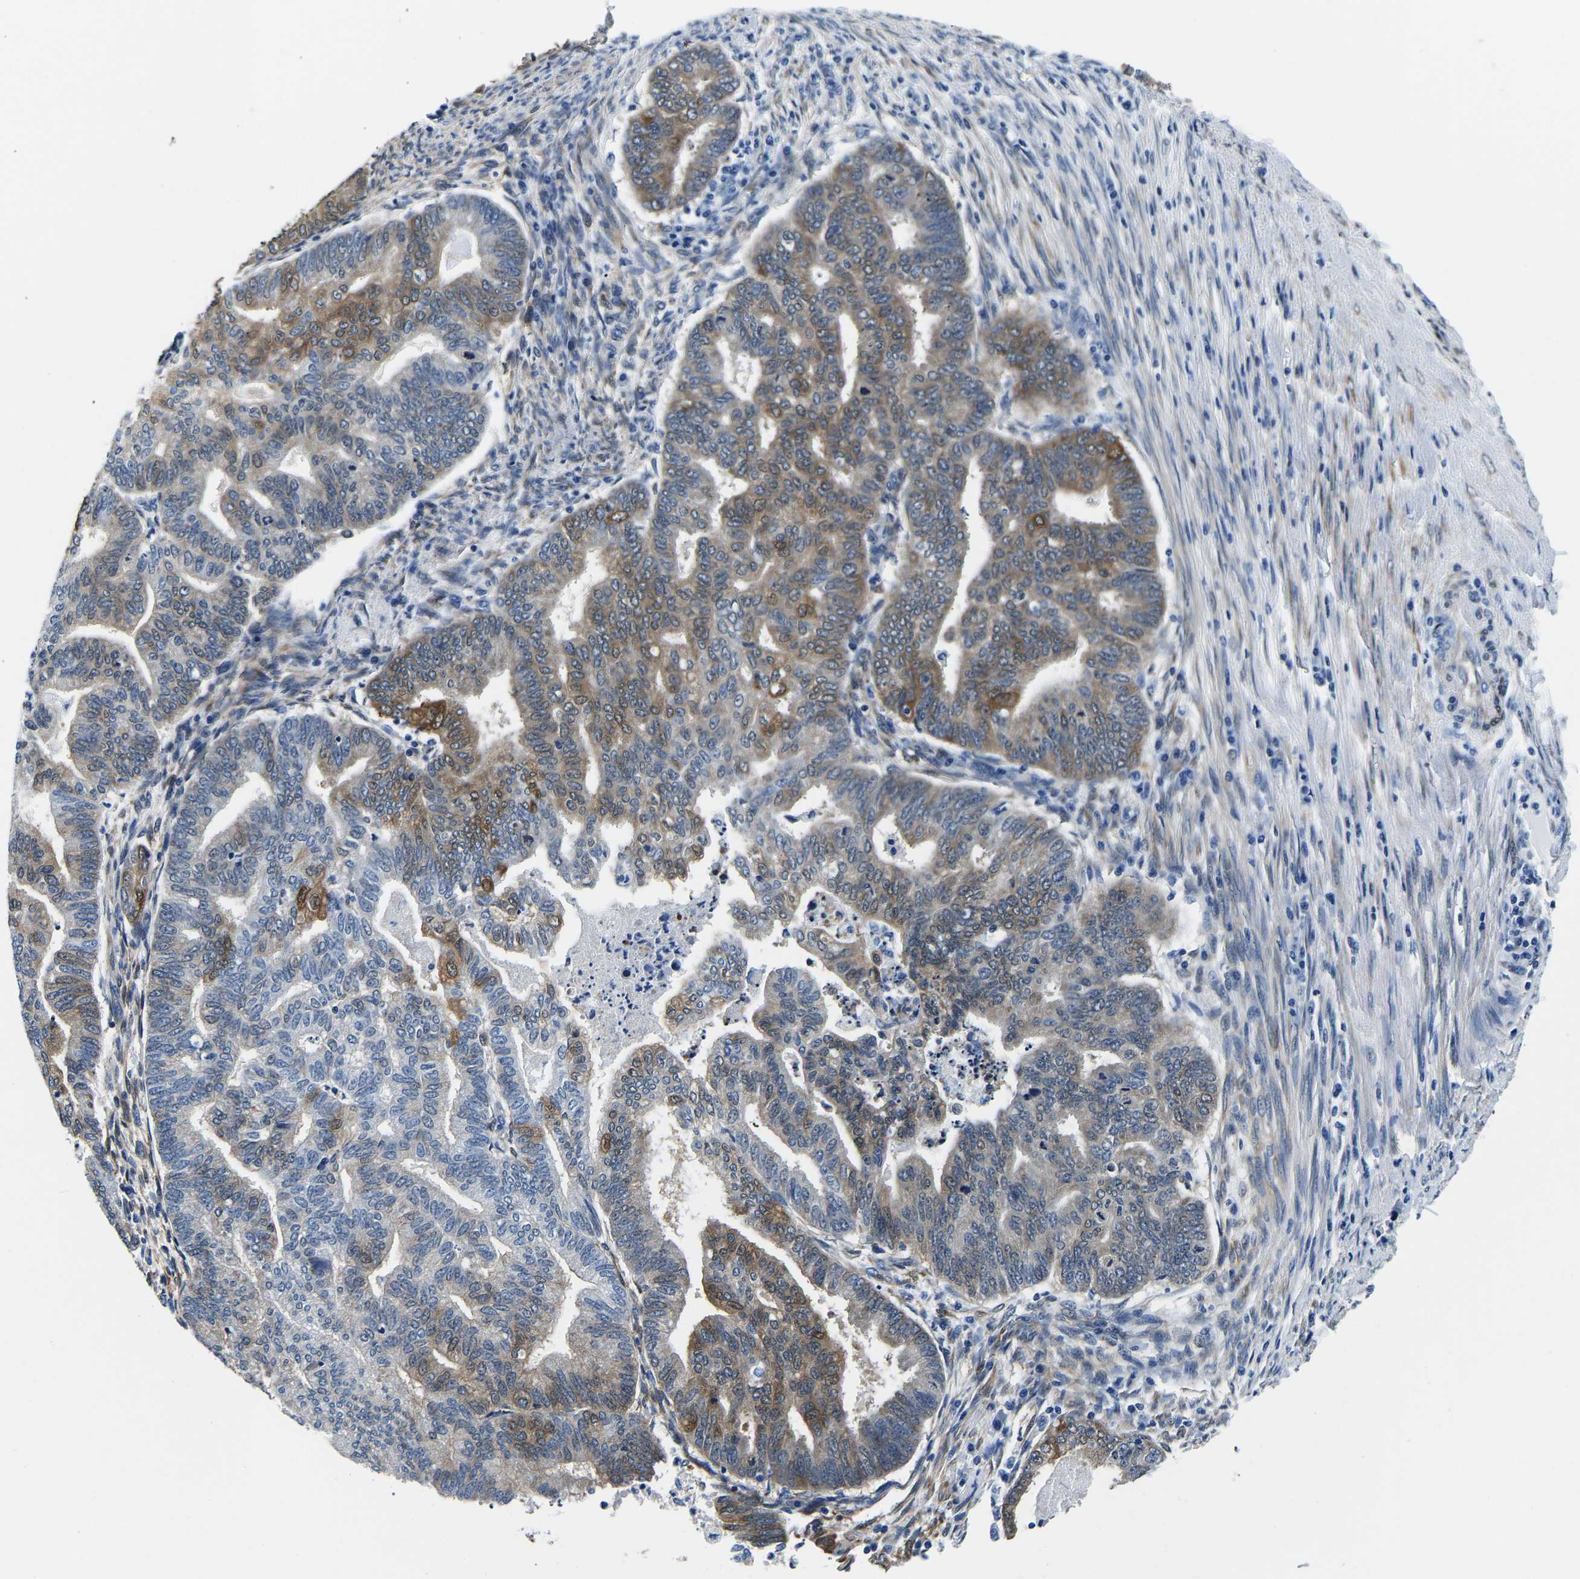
{"staining": {"intensity": "weak", "quantity": "25%-75%", "location": "cytoplasmic/membranous"}, "tissue": "endometrial cancer", "cell_type": "Tumor cells", "image_type": "cancer", "snomed": [{"axis": "morphology", "description": "Polyp, NOS"}, {"axis": "morphology", "description": "Adenocarcinoma, NOS"}, {"axis": "morphology", "description": "Adenoma, NOS"}, {"axis": "topography", "description": "Endometrium"}], "caption": "Protein analysis of endometrial cancer tissue reveals weak cytoplasmic/membranous expression in approximately 25%-75% of tumor cells.", "gene": "S100A13", "patient": {"sex": "female", "age": 79}}